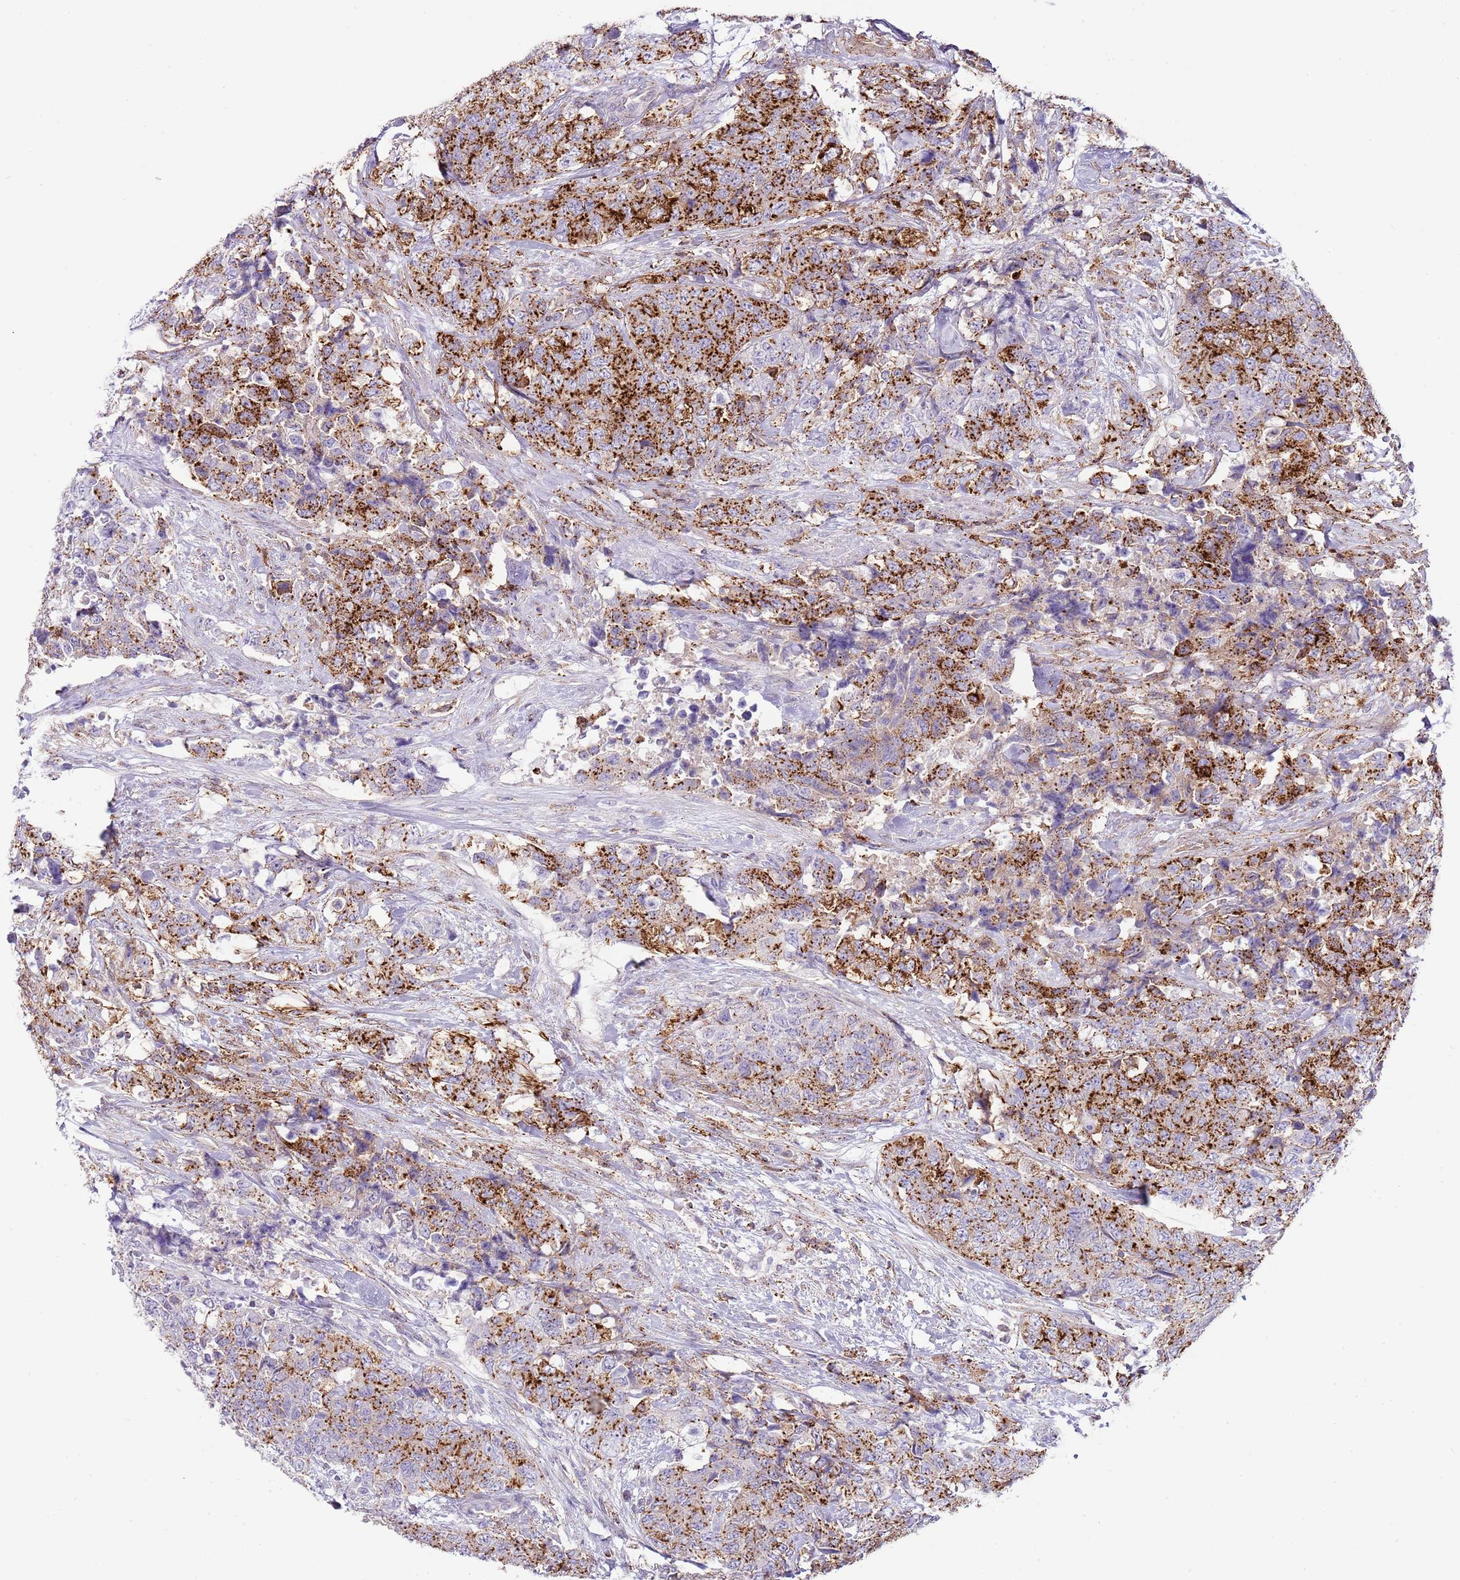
{"staining": {"intensity": "strong", "quantity": "25%-75%", "location": "cytoplasmic/membranous"}, "tissue": "urothelial cancer", "cell_type": "Tumor cells", "image_type": "cancer", "snomed": [{"axis": "morphology", "description": "Urothelial carcinoma, High grade"}, {"axis": "topography", "description": "Urinary bladder"}], "caption": "A micrograph of high-grade urothelial carcinoma stained for a protein displays strong cytoplasmic/membranous brown staining in tumor cells. (DAB (3,3'-diaminobenzidine) = brown stain, brightfield microscopy at high magnification).", "gene": "ABHD17A", "patient": {"sex": "female", "age": 78}}